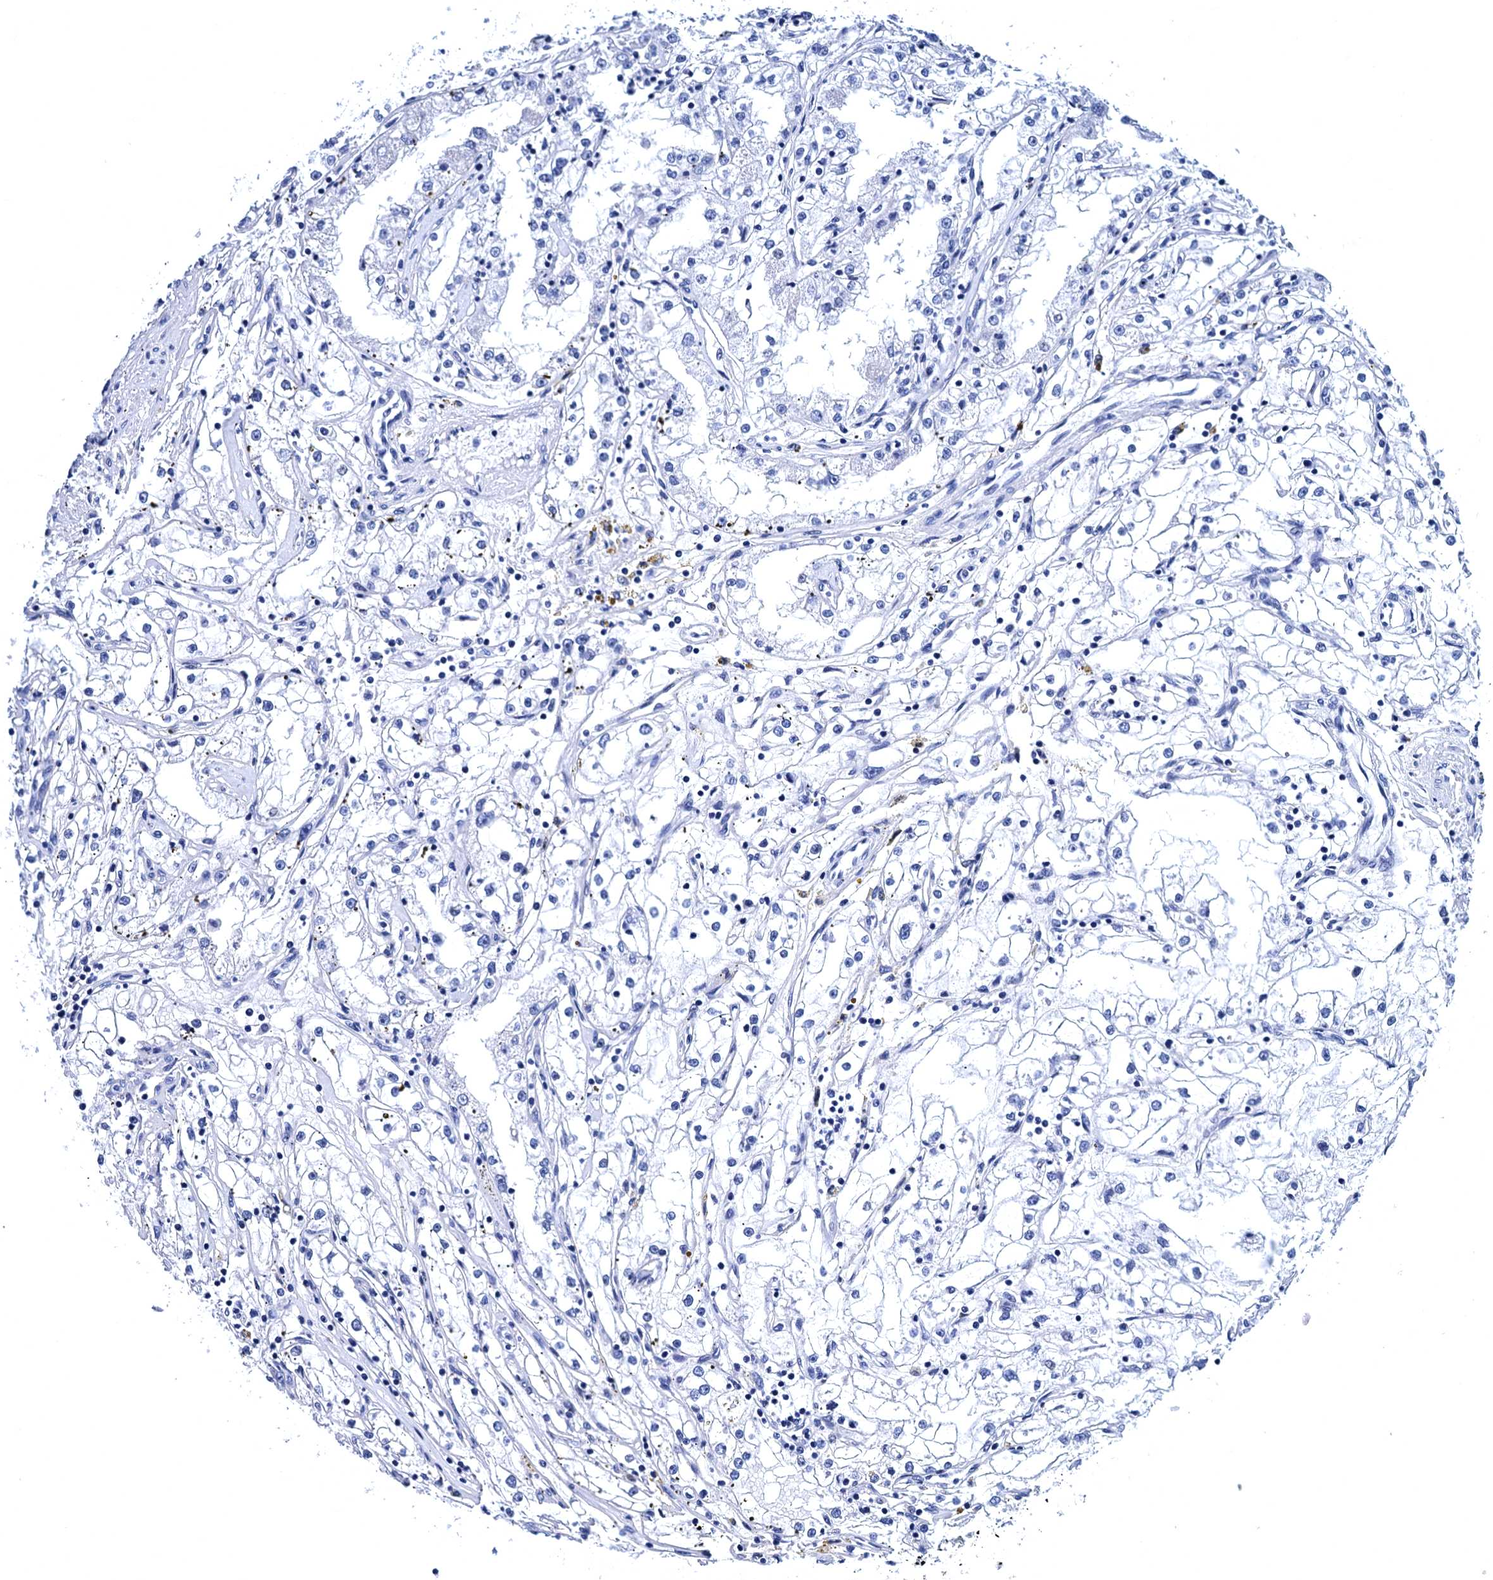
{"staining": {"intensity": "negative", "quantity": "none", "location": "none"}, "tissue": "renal cancer", "cell_type": "Tumor cells", "image_type": "cancer", "snomed": [{"axis": "morphology", "description": "Adenocarcinoma, NOS"}, {"axis": "topography", "description": "Kidney"}], "caption": "IHC of human renal cancer displays no expression in tumor cells.", "gene": "MYBPC3", "patient": {"sex": "male", "age": 56}}